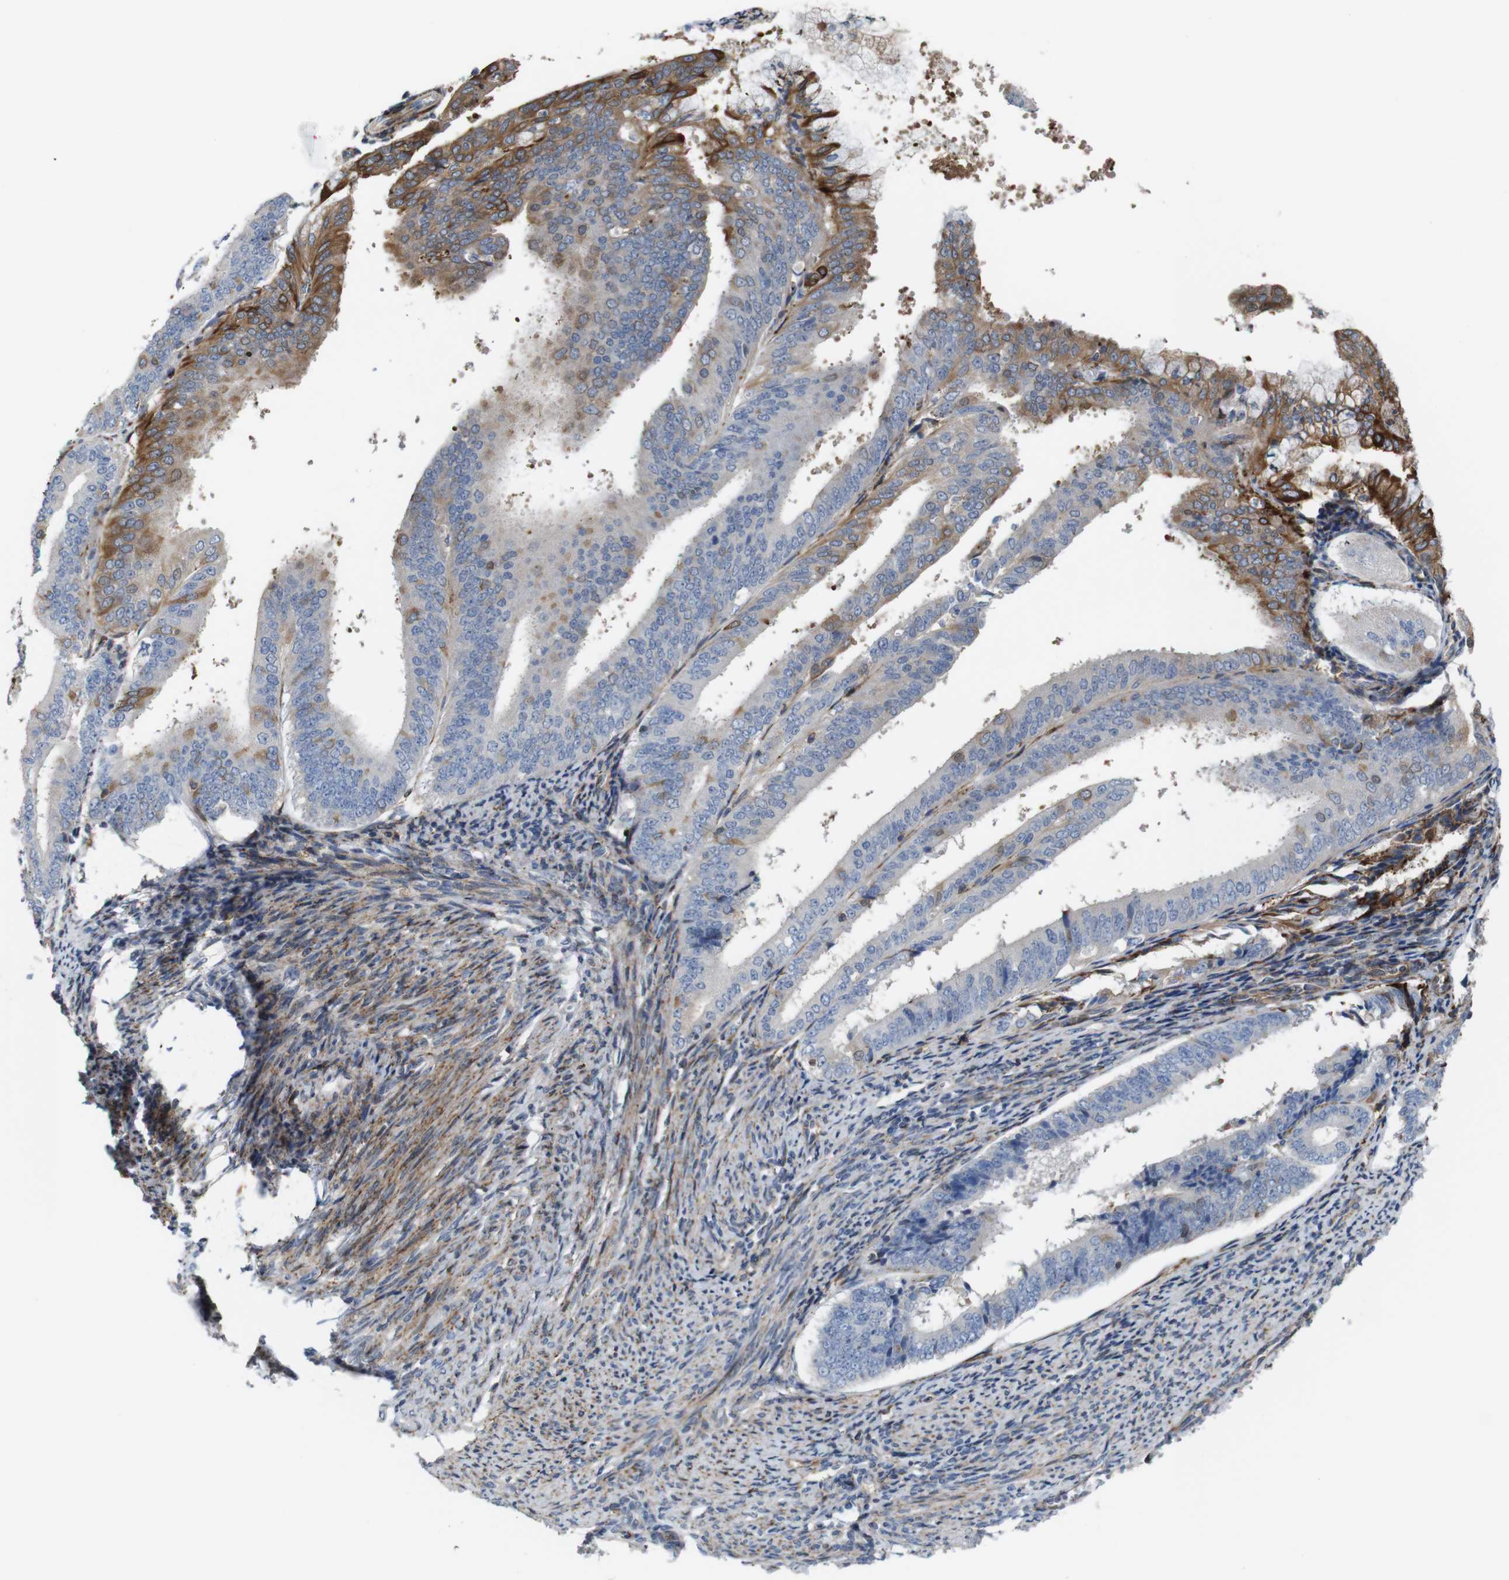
{"staining": {"intensity": "strong", "quantity": "<25%", "location": "cytoplasmic/membranous"}, "tissue": "endometrial cancer", "cell_type": "Tumor cells", "image_type": "cancer", "snomed": [{"axis": "morphology", "description": "Adenocarcinoma, NOS"}, {"axis": "topography", "description": "Endometrium"}], "caption": "The histopathology image demonstrates immunohistochemical staining of endometrial cancer (adenocarcinoma). There is strong cytoplasmic/membranous expression is seen in about <25% of tumor cells. (brown staining indicates protein expression, while blue staining denotes nuclei).", "gene": "PCOLCE2", "patient": {"sex": "female", "age": 63}}